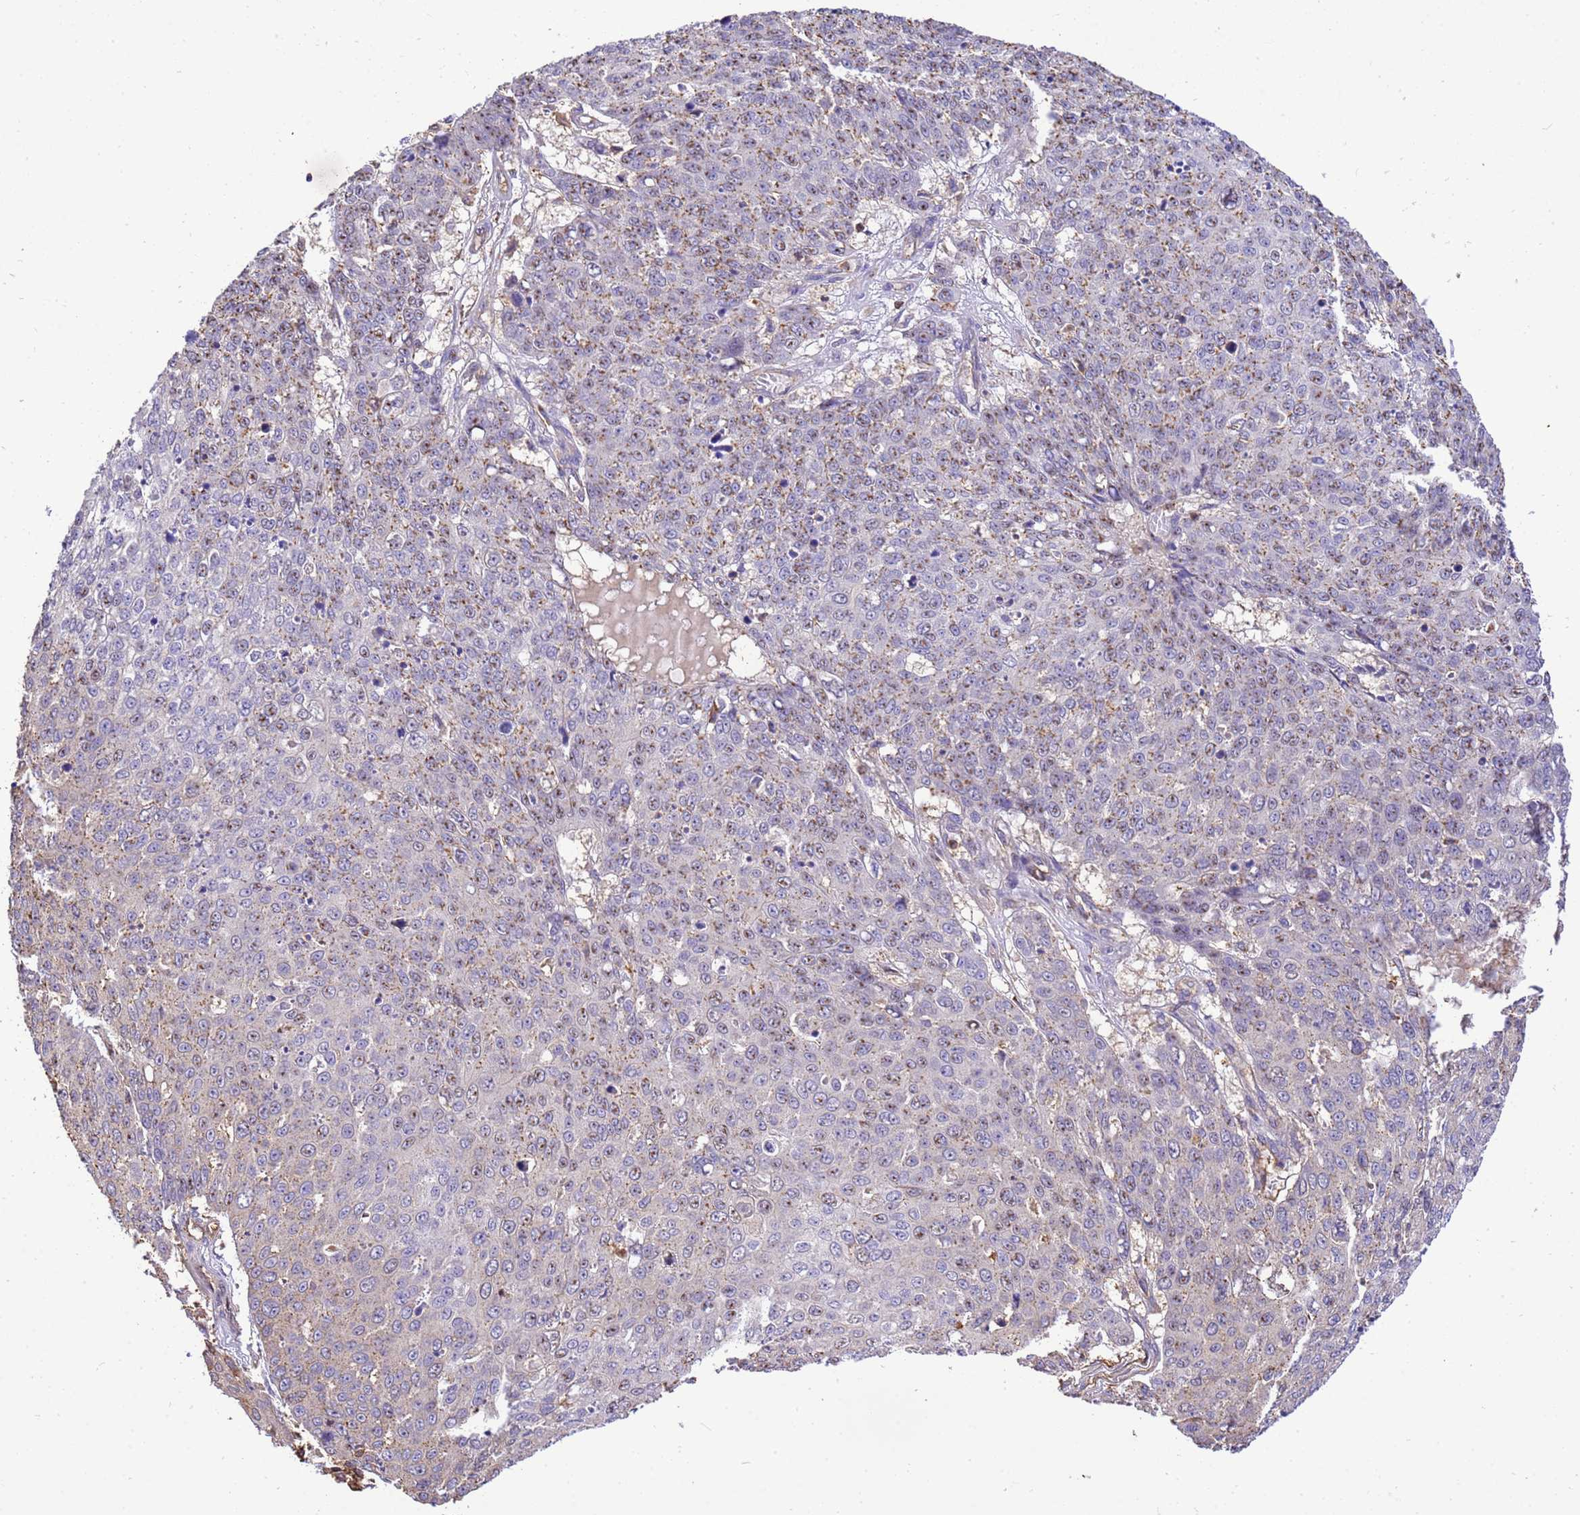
{"staining": {"intensity": "moderate", "quantity": "25%-75%", "location": "cytoplasmic/membranous"}, "tissue": "skin cancer", "cell_type": "Tumor cells", "image_type": "cancer", "snomed": [{"axis": "morphology", "description": "Squamous cell carcinoma, NOS"}, {"axis": "topography", "description": "Skin"}], "caption": "This is an image of immunohistochemistry (IHC) staining of skin cancer (squamous cell carcinoma), which shows moderate staining in the cytoplasmic/membranous of tumor cells.", "gene": "WDR64", "patient": {"sex": "male", "age": 71}}